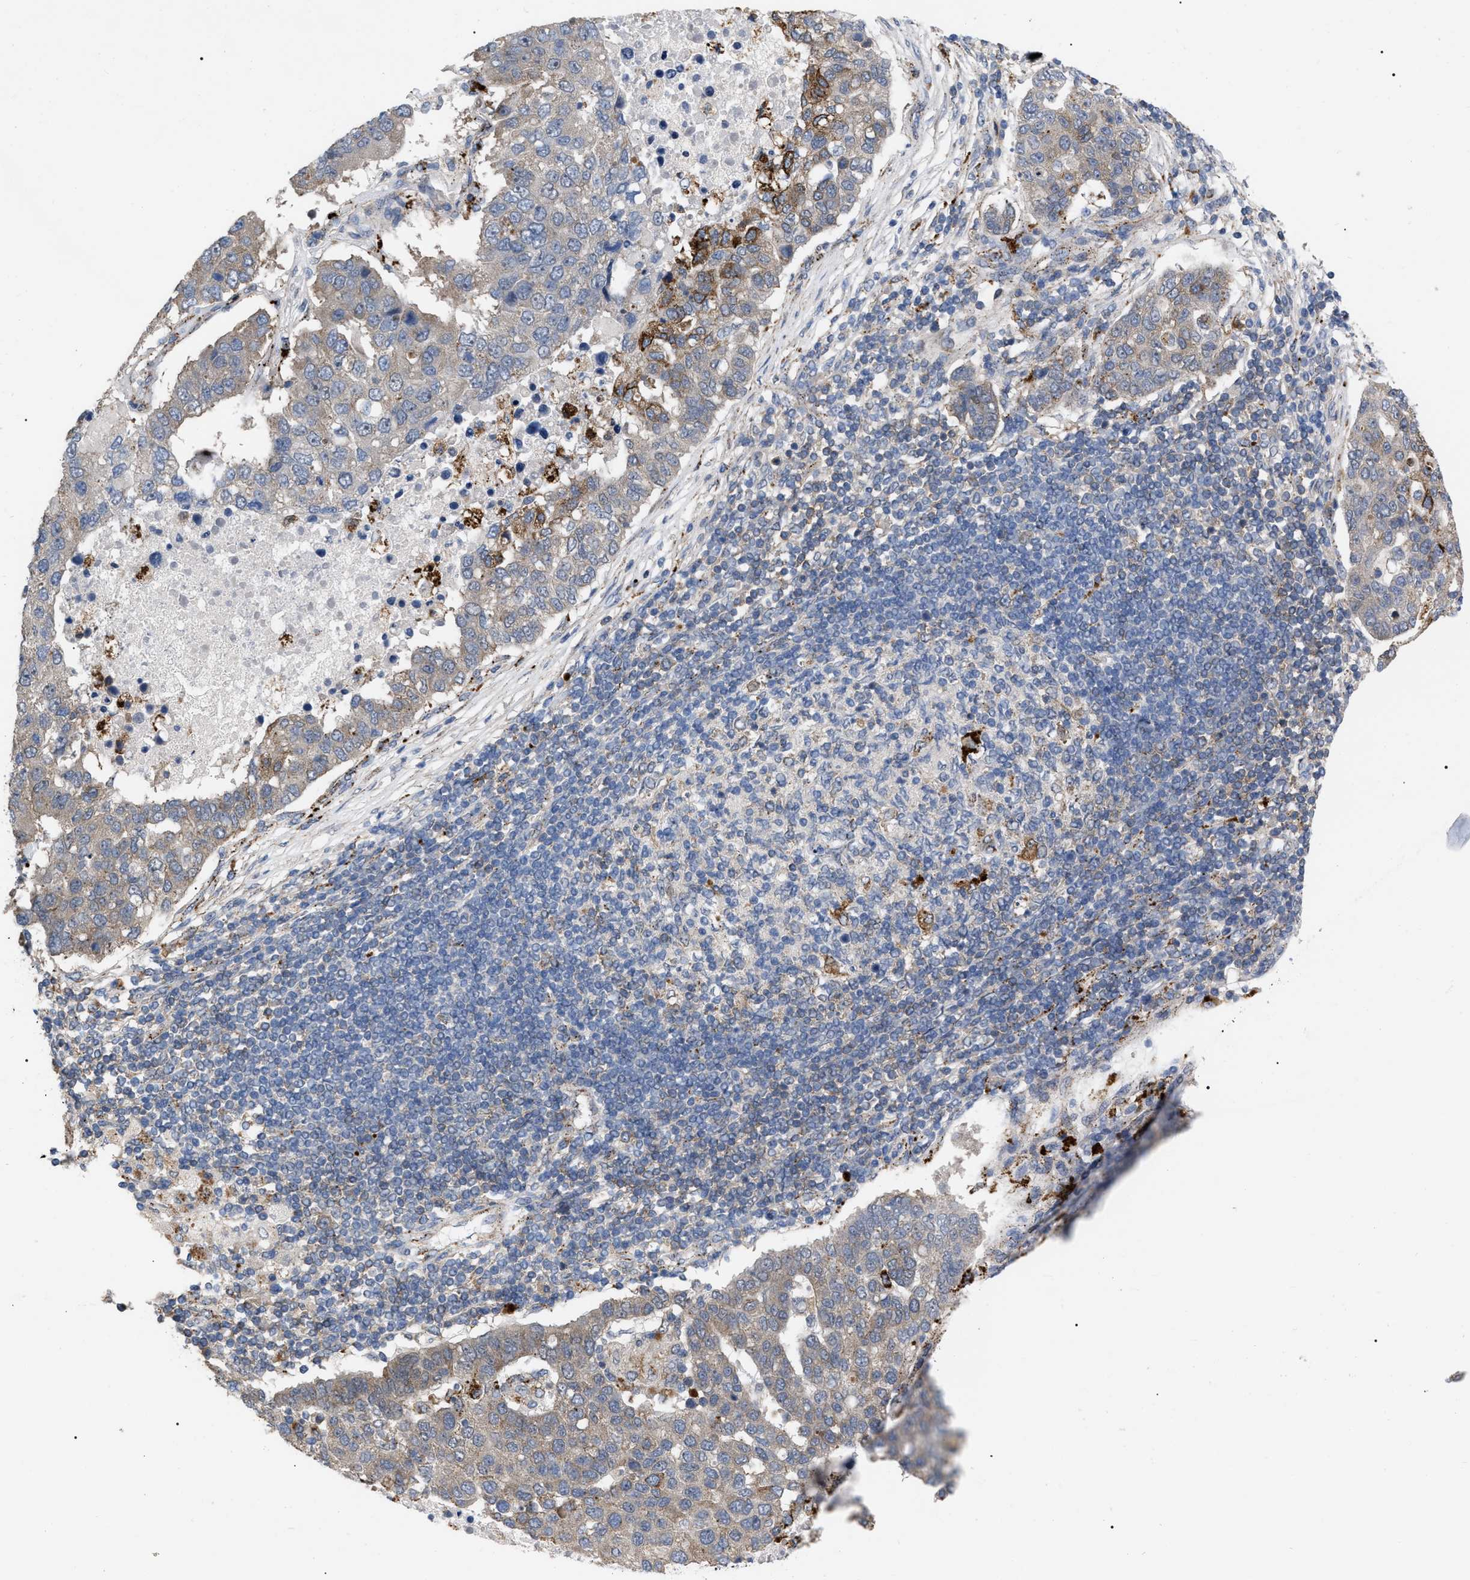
{"staining": {"intensity": "weak", "quantity": "25%-75%", "location": "cytoplasmic/membranous"}, "tissue": "pancreatic cancer", "cell_type": "Tumor cells", "image_type": "cancer", "snomed": [{"axis": "morphology", "description": "Adenocarcinoma, NOS"}, {"axis": "topography", "description": "Pancreas"}], "caption": "Protein expression analysis of human pancreatic cancer reveals weak cytoplasmic/membranous staining in approximately 25%-75% of tumor cells.", "gene": "UPF1", "patient": {"sex": "female", "age": 61}}